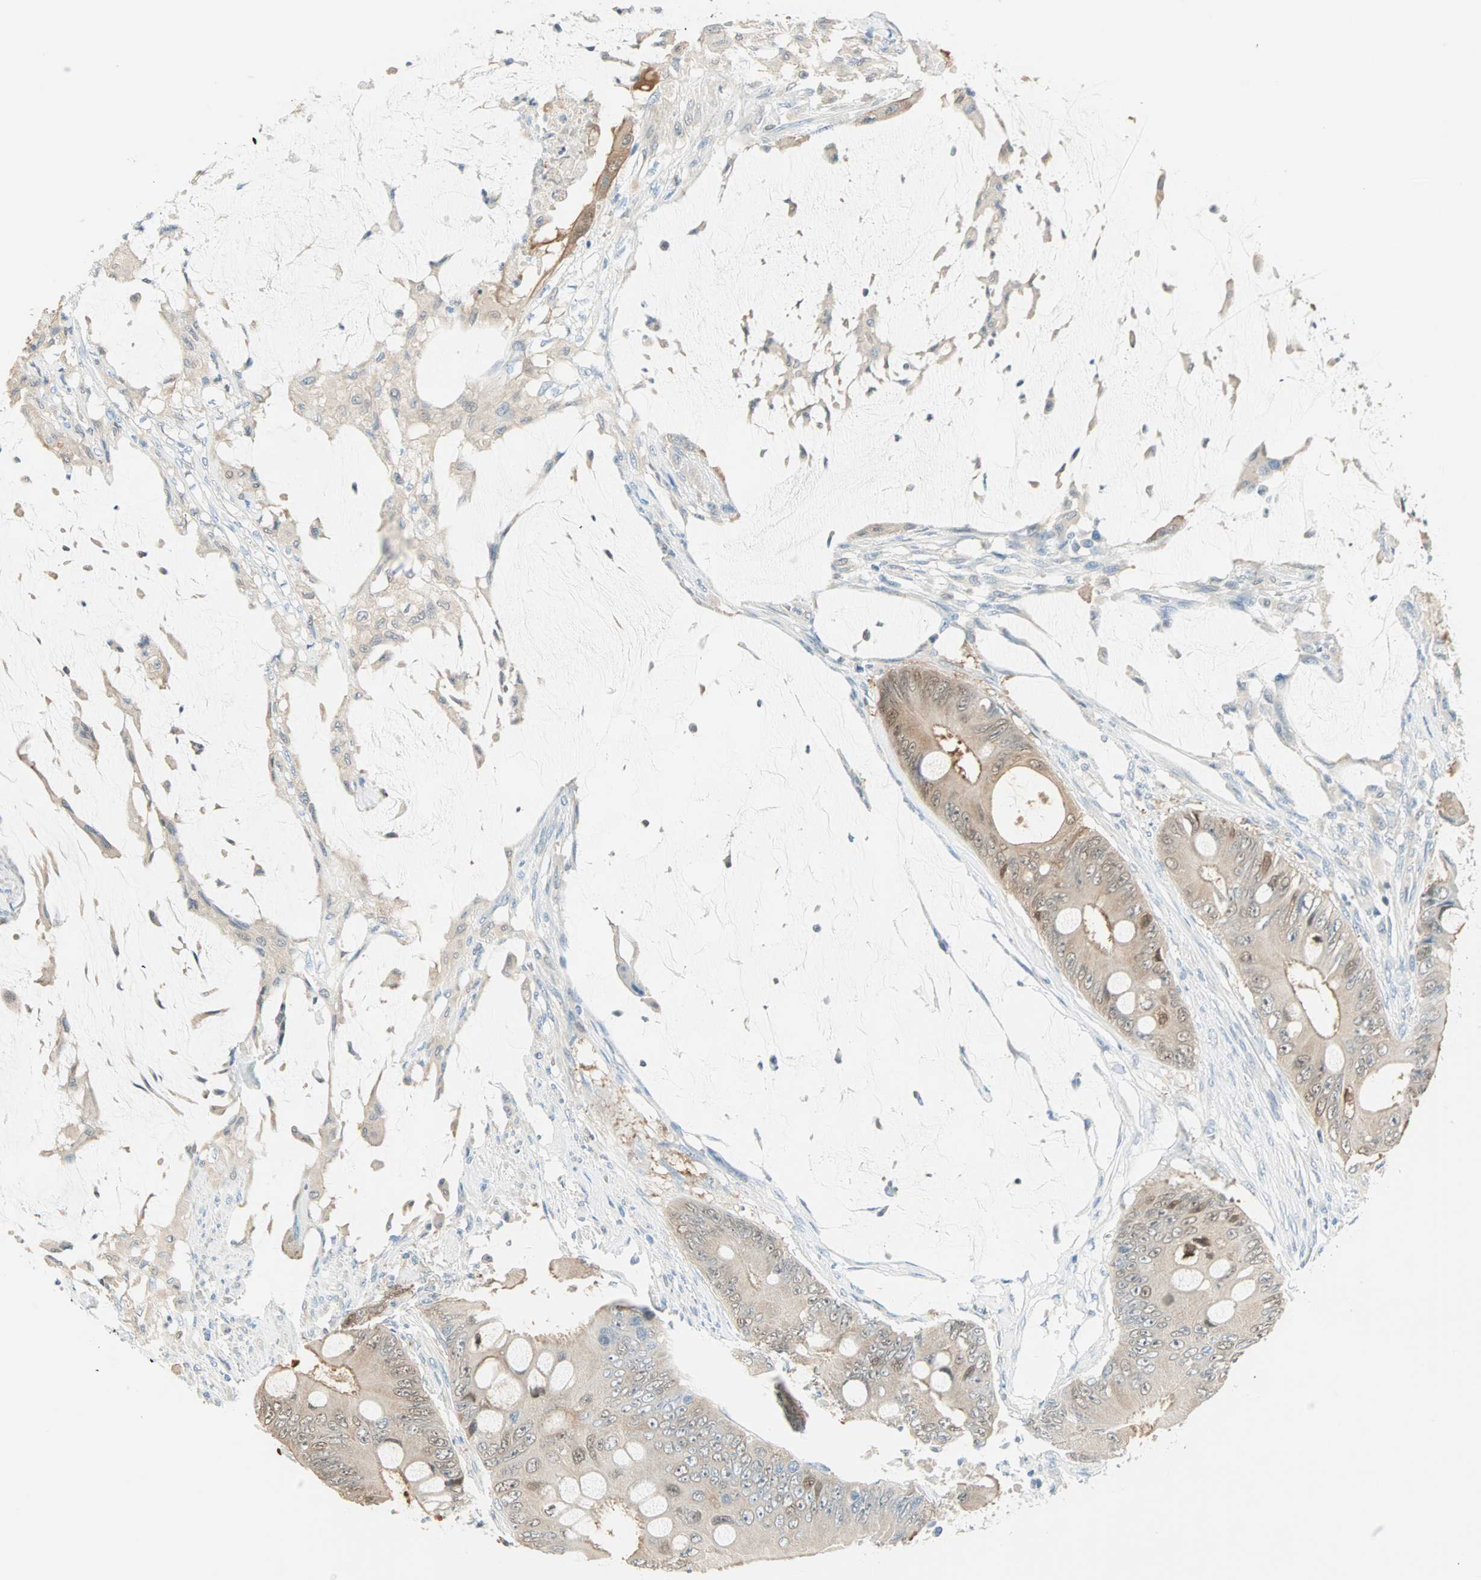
{"staining": {"intensity": "moderate", "quantity": ">75%", "location": "cytoplasmic/membranous,nuclear"}, "tissue": "colorectal cancer", "cell_type": "Tumor cells", "image_type": "cancer", "snomed": [{"axis": "morphology", "description": "Adenocarcinoma, NOS"}, {"axis": "topography", "description": "Rectum"}], "caption": "Colorectal adenocarcinoma was stained to show a protein in brown. There is medium levels of moderate cytoplasmic/membranous and nuclear positivity in approximately >75% of tumor cells. (DAB IHC with brightfield microscopy, high magnification).", "gene": "S100A1", "patient": {"sex": "female", "age": 77}}